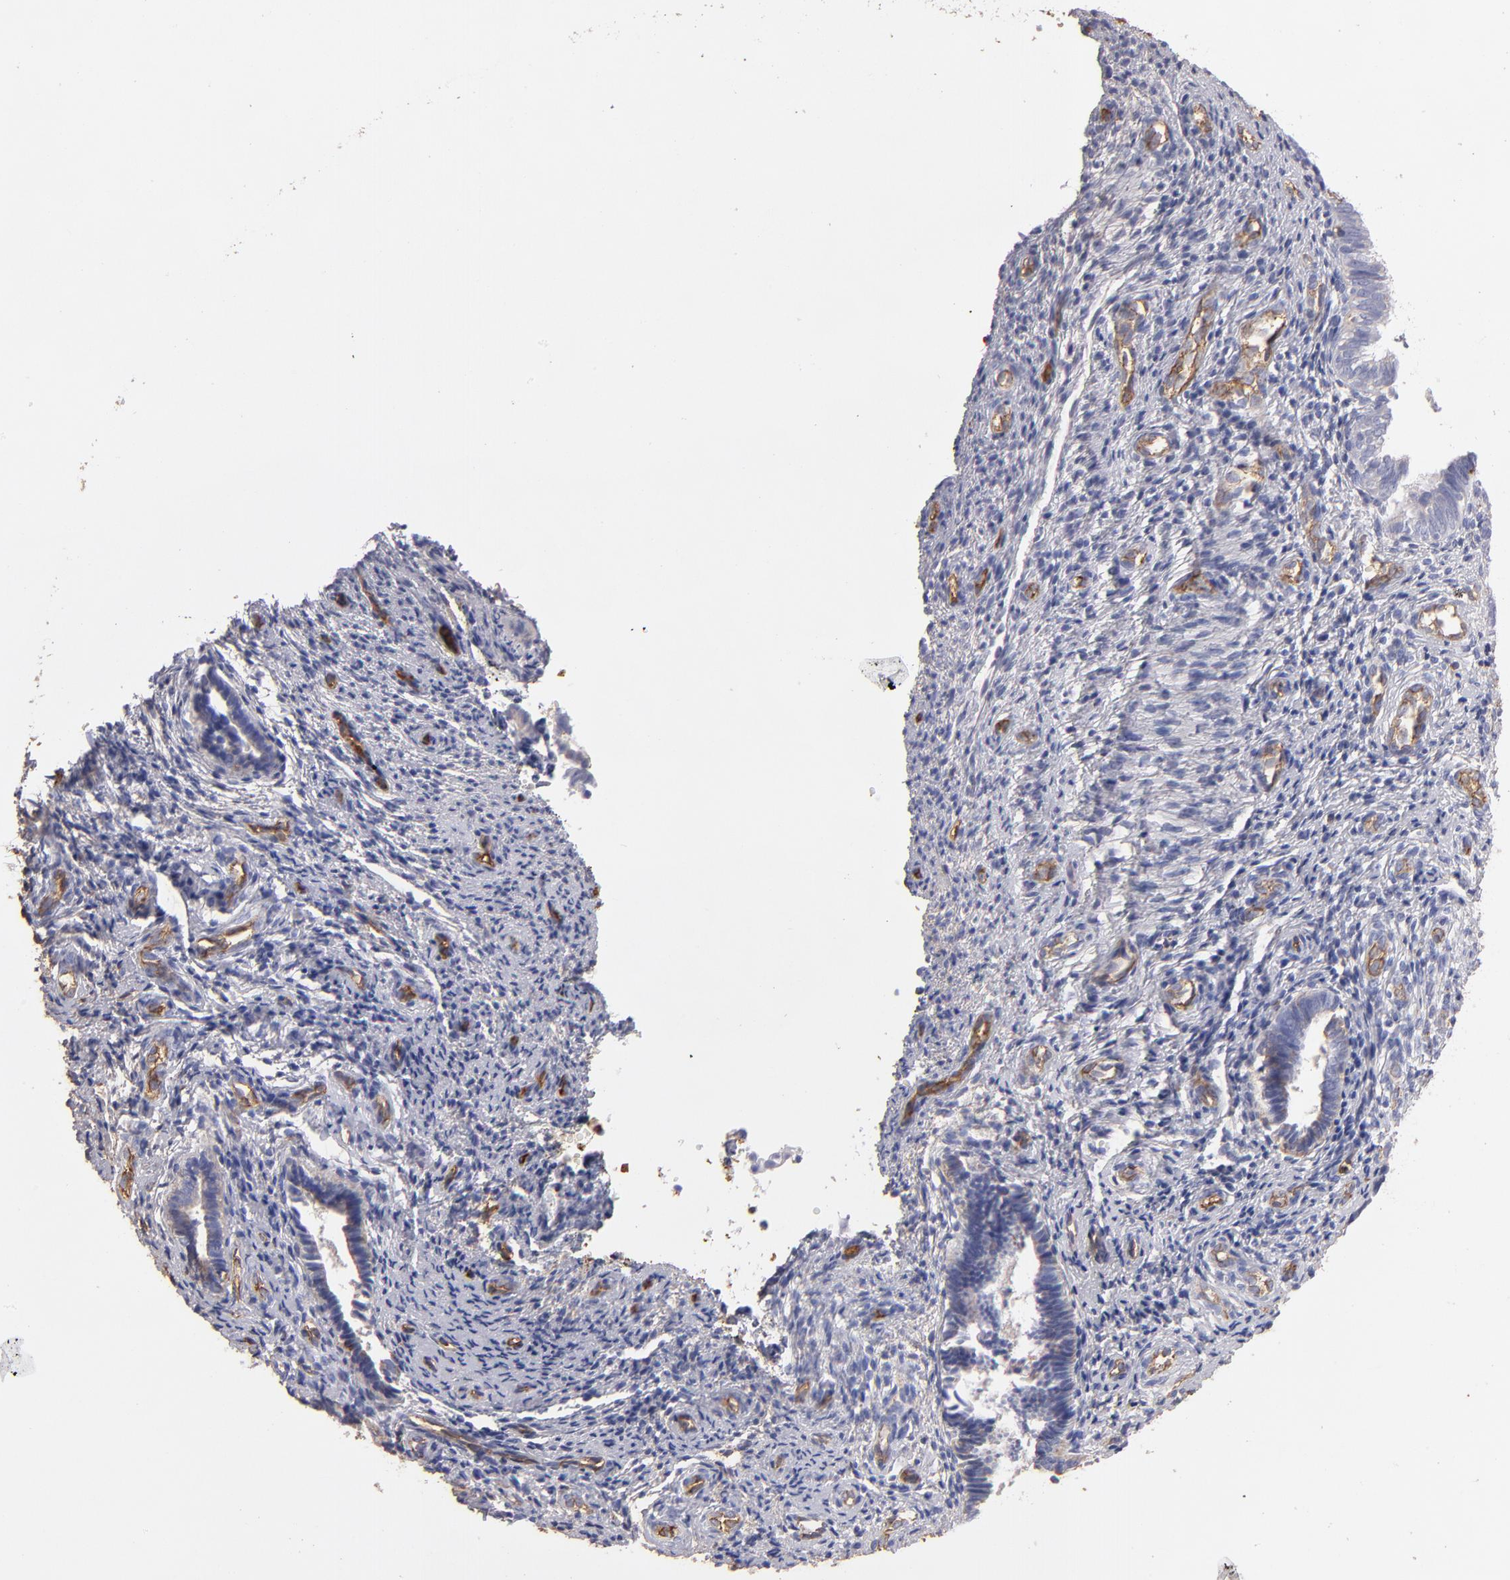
{"staining": {"intensity": "moderate", "quantity": "<25%", "location": "cytoplasmic/membranous"}, "tissue": "endometrium", "cell_type": "Cells in endometrial stroma", "image_type": "normal", "snomed": [{"axis": "morphology", "description": "Normal tissue, NOS"}, {"axis": "topography", "description": "Endometrium"}], "caption": "Moderate cytoplasmic/membranous positivity is identified in approximately <25% of cells in endometrial stroma in benign endometrium.", "gene": "ABCB1", "patient": {"sex": "female", "age": 27}}